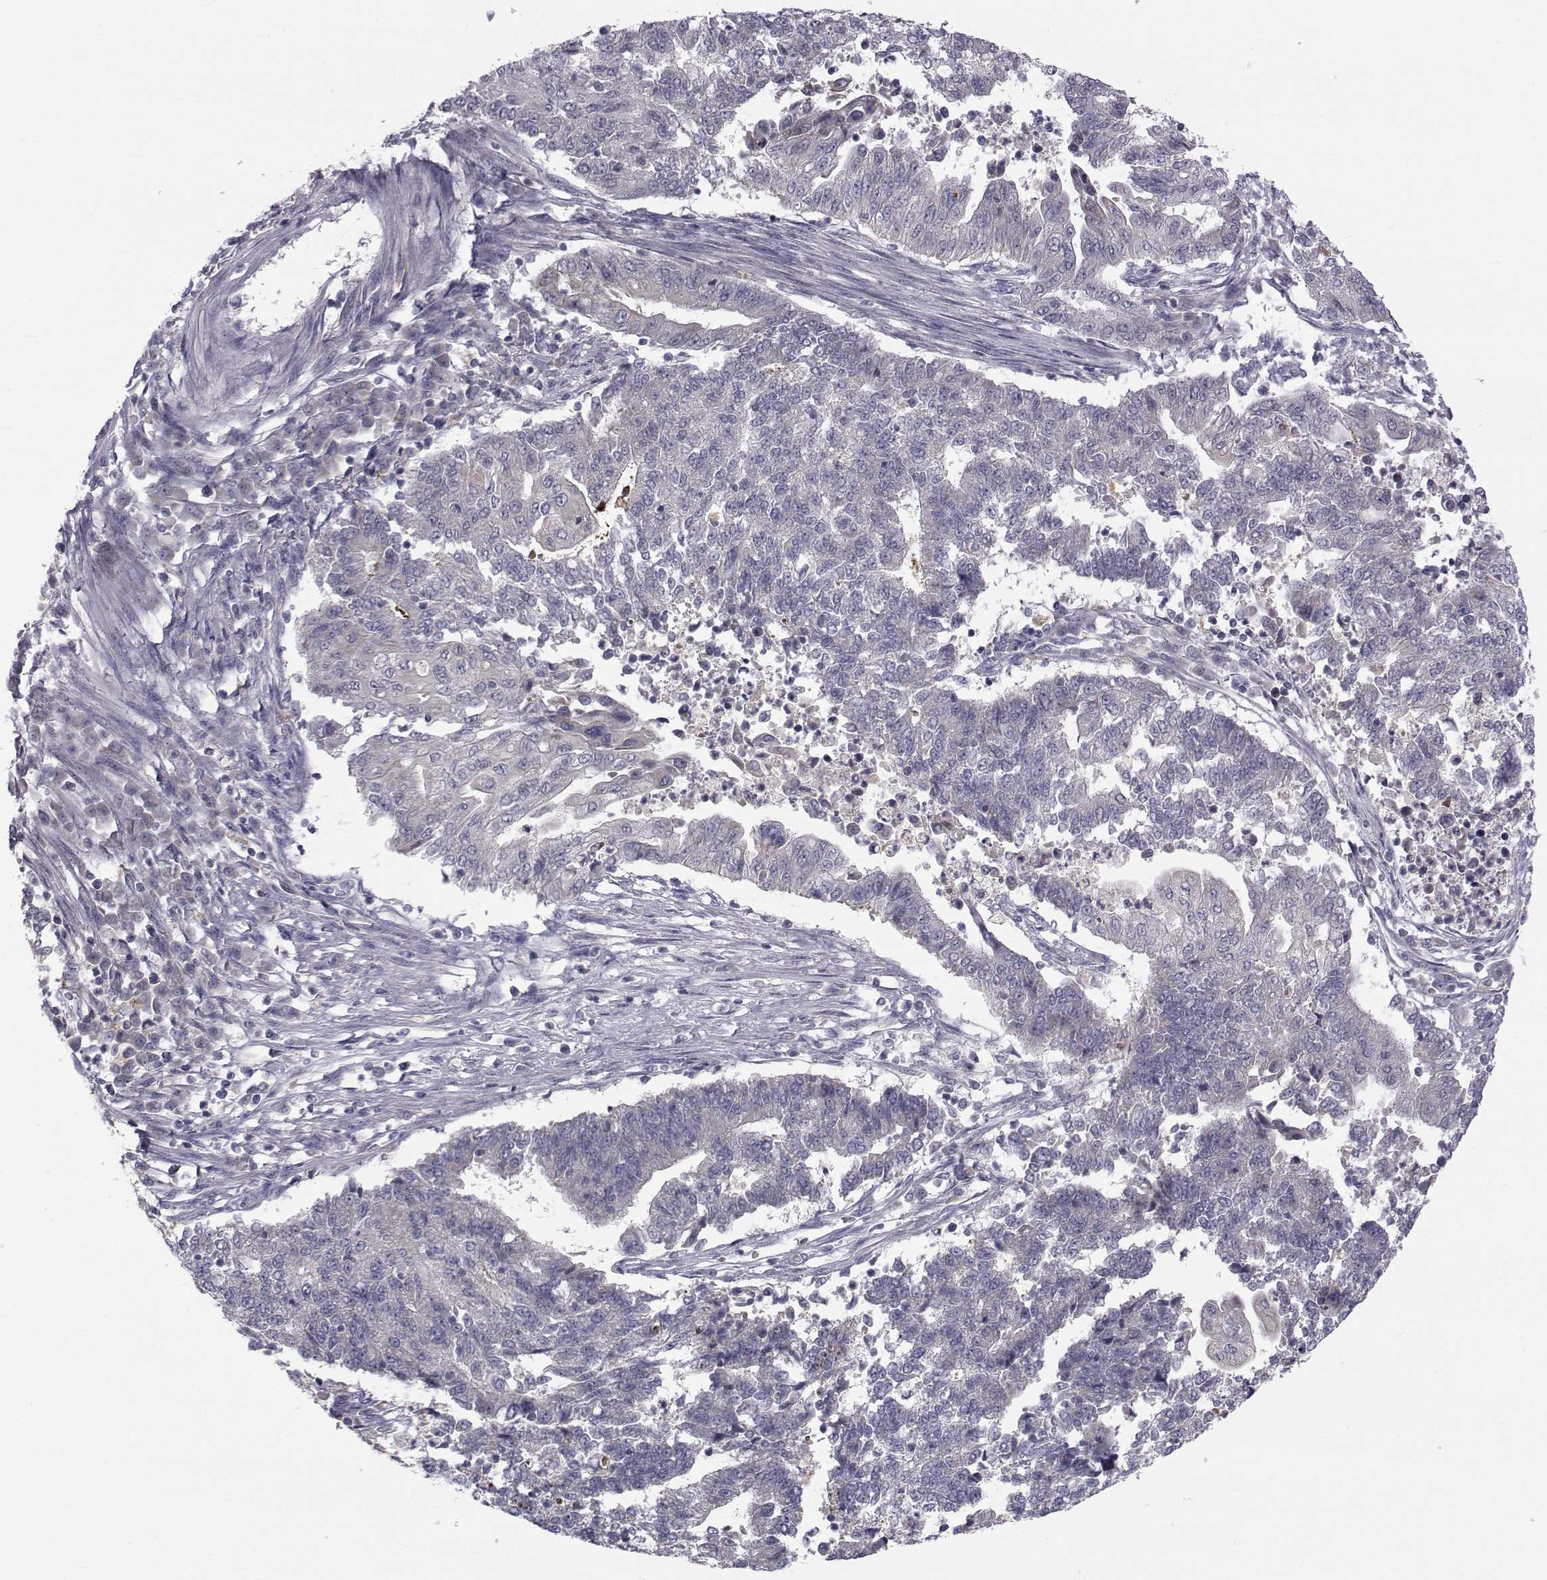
{"staining": {"intensity": "negative", "quantity": "none", "location": "none"}, "tissue": "endometrial cancer", "cell_type": "Tumor cells", "image_type": "cancer", "snomed": [{"axis": "morphology", "description": "Adenocarcinoma, NOS"}, {"axis": "topography", "description": "Uterus"}, {"axis": "topography", "description": "Endometrium"}], "caption": "Immunohistochemistry (IHC) of adenocarcinoma (endometrial) displays no staining in tumor cells.", "gene": "ANGPT1", "patient": {"sex": "female", "age": 54}}